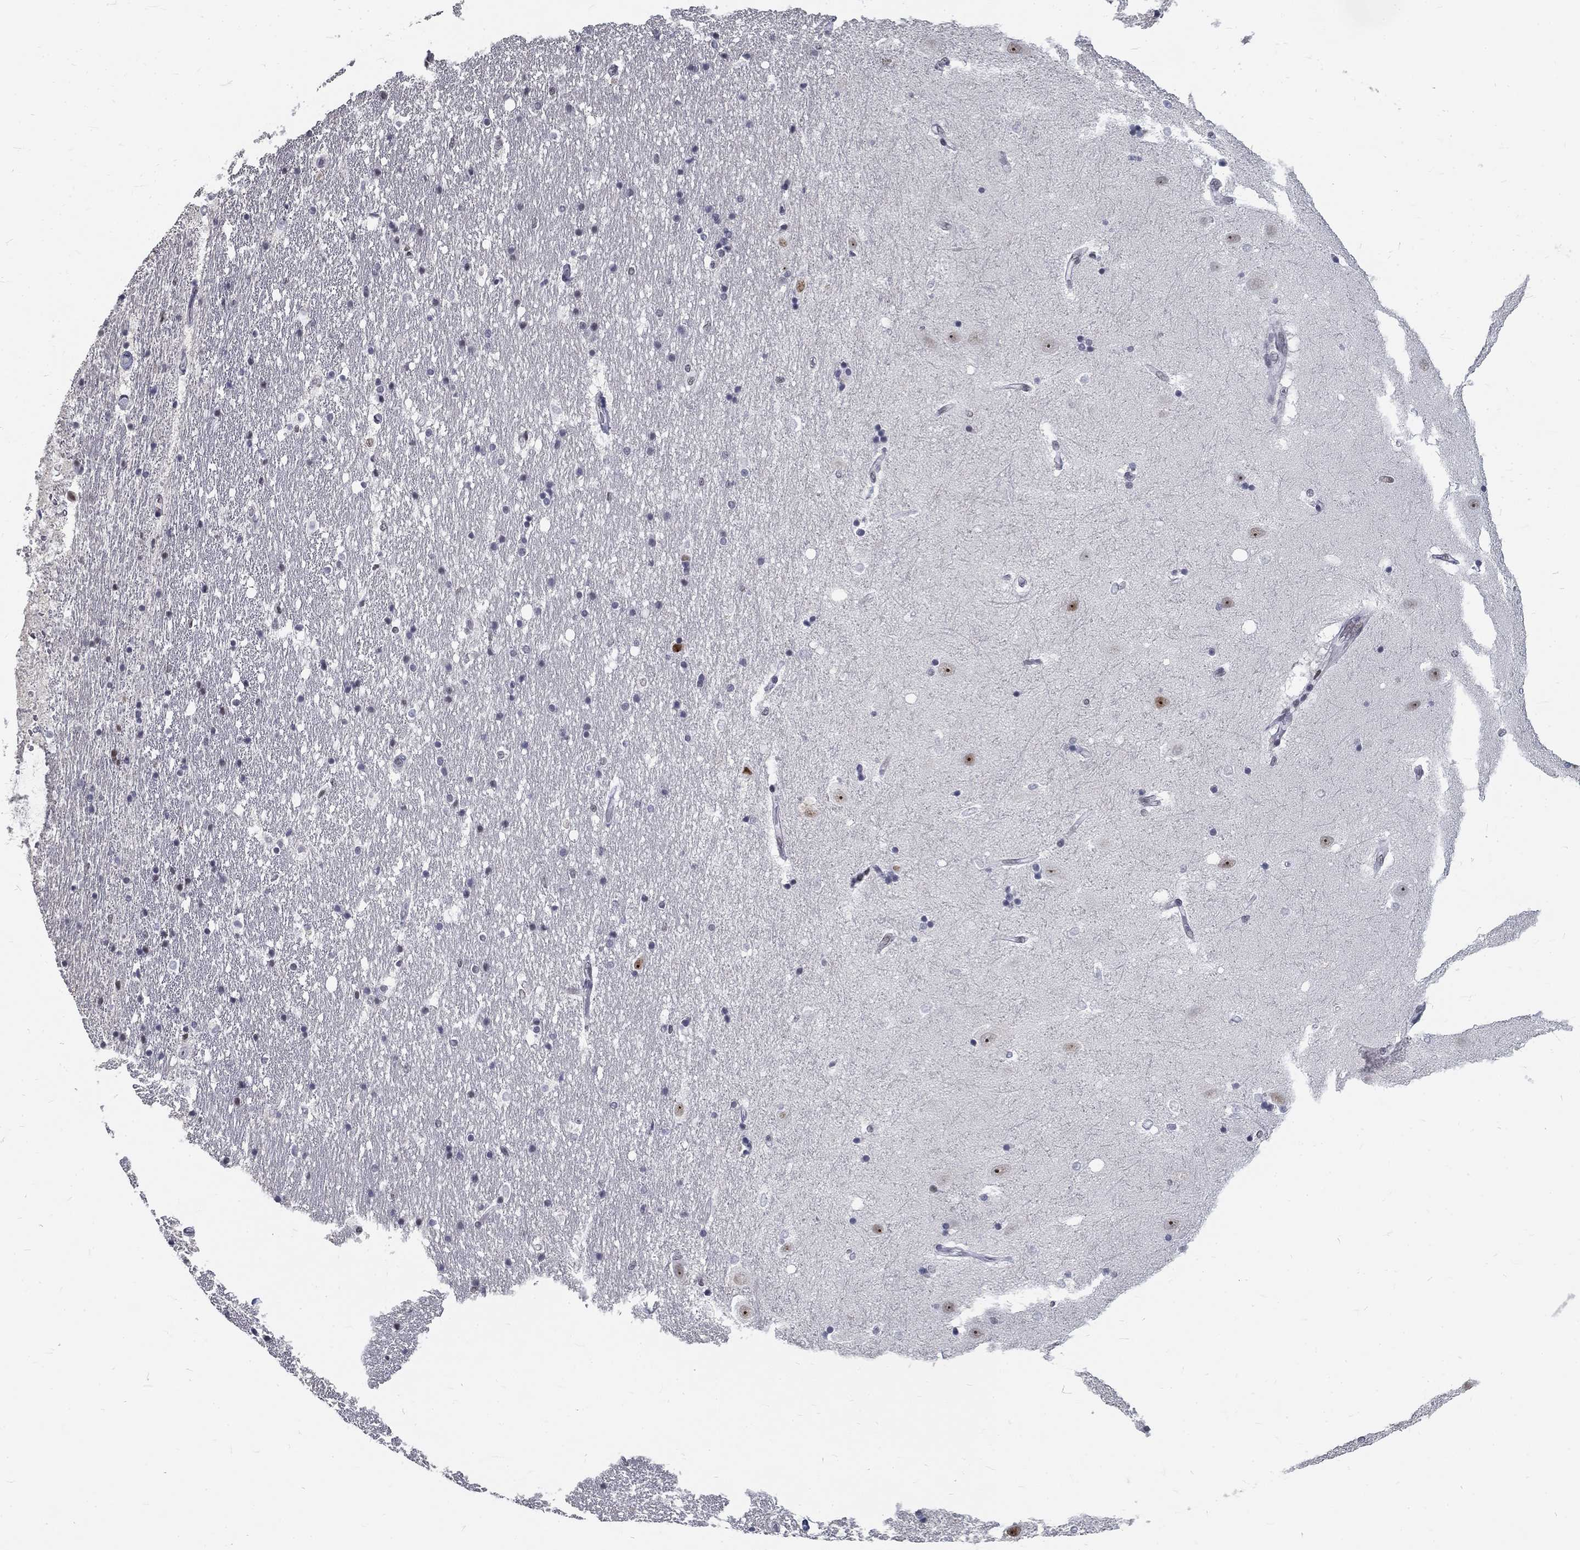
{"staining": {"intensity": "negative", "quantity": "none", "location": "none"}, "tissue": "hippocampus", "cell_type": "Glial cells", "image_type": "normal", "snomed": [{"axis": "morphology", "description": "Normal tissue, NOS"}, {"axis": "topography", "description": "Hippocampus"}], "caption": "This is an immunohistochemistry histopathology image of benign human hippocampus. There is no staining in glial cells.", "gene": "SNORC", "patient": {"sex": "male", "age": 49}}